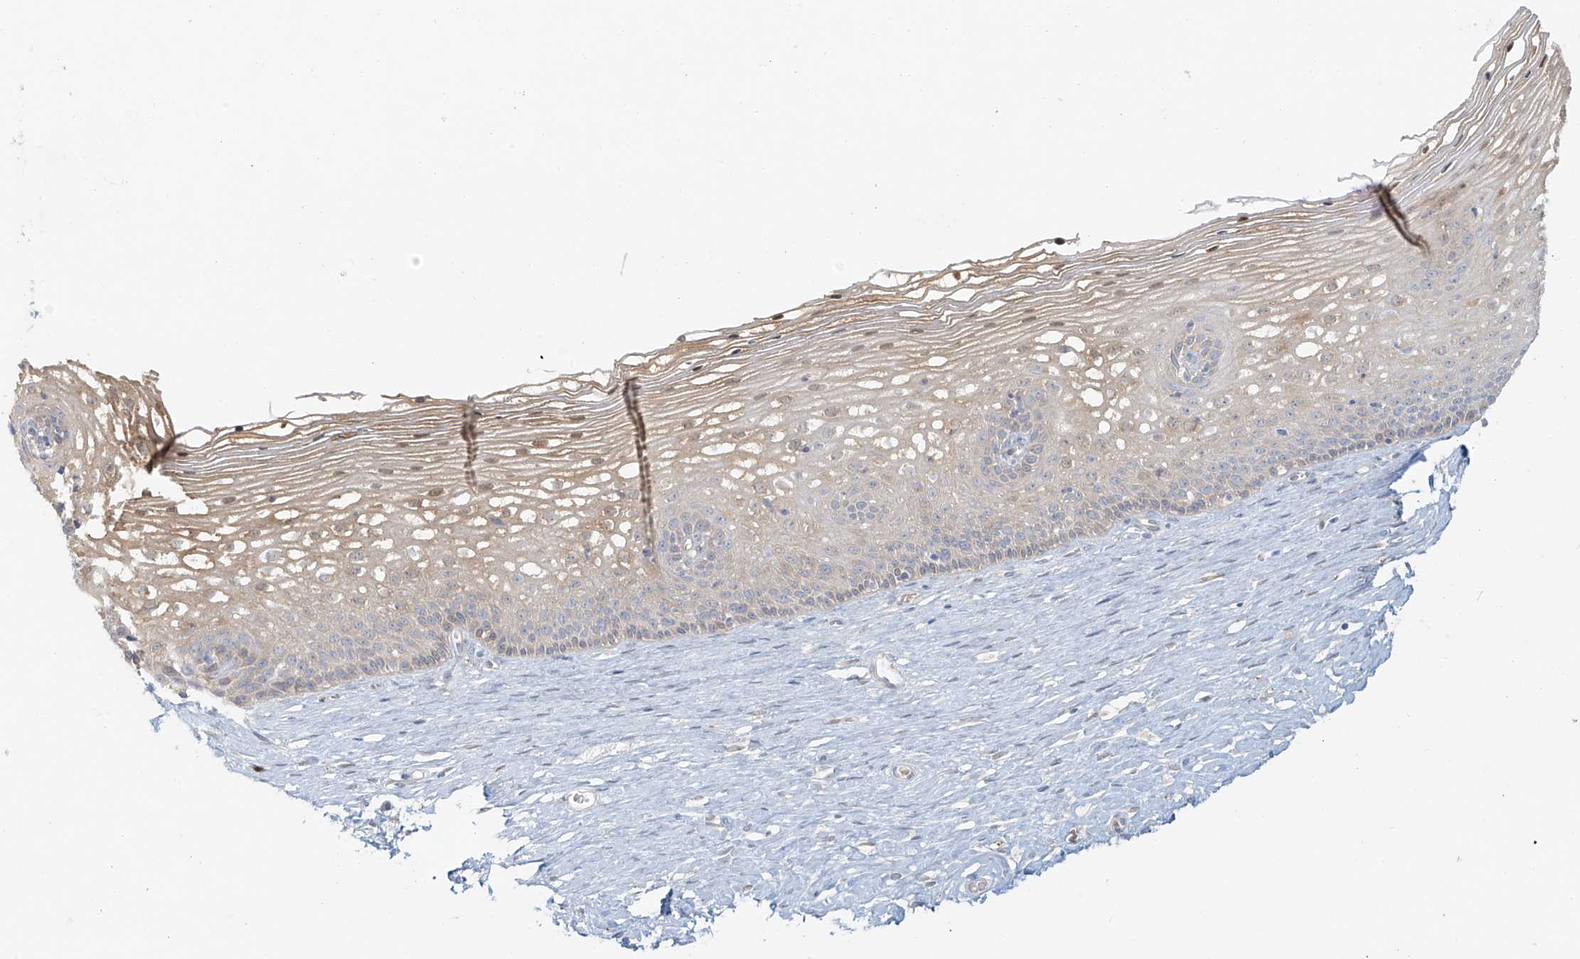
{"staining": {"intensity": "negative", "quantity": "none", "location": "none"}, "tissue": "cervix", "cell_type": "Glandular cells", "image_type": "normal", "snomed": [{"axis": "morphology", "description": "Normal tissue, NOS"}, {"axis": "topography", "description": "Cervix"}], "caption": "High power microscopy histopathology image of an immunohistochemistry (IHC) histopathology image of normal cervix, revealing no significant positivity in glandular cells. The staining is performed using DAB (3,3'-diaminobenzidine) brown chromogen with nuclei counter-stained in using hematoxylin.", "gene": "UPK1B", "patient": {"sex": "female", "age": 33}}